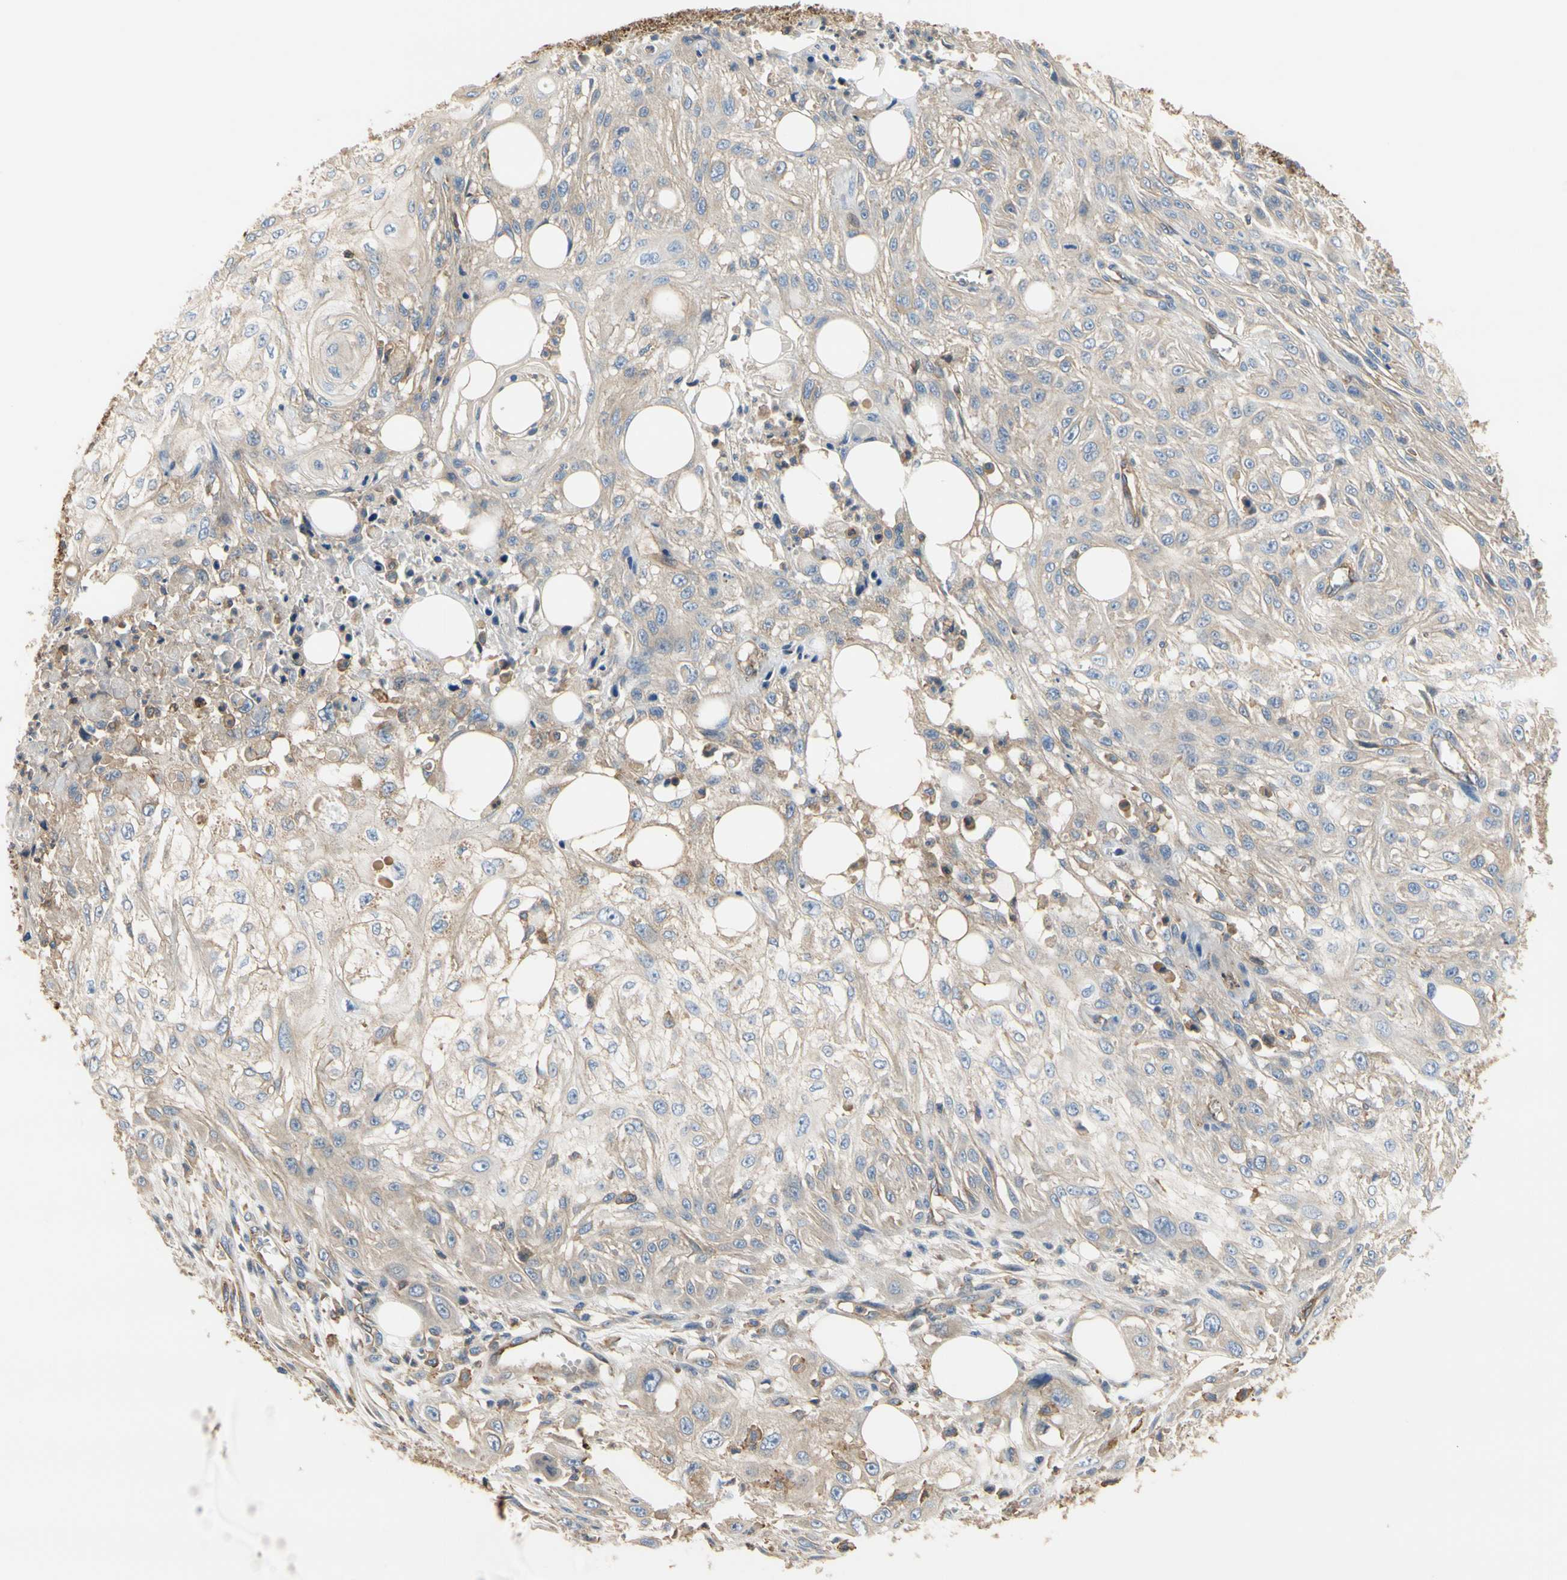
{"staining": {"intensity": "negative", "quantity": "none", "location": "none"}, "tissue": "skin cancer", "cell_type": "Tumor cells", "image_type": "cancer", "snomed": [{"axis": "morphology", "description": "Squamous cell carcinoma, NOS"}, {"axis": "topography", "description": "Skin"}], "caption": "Tumor cells are negative for protein expression in human squamous cell carcinoma (skin).", "gene": "IL1RL1", "patient": {"sex": "male", "age": 75}}